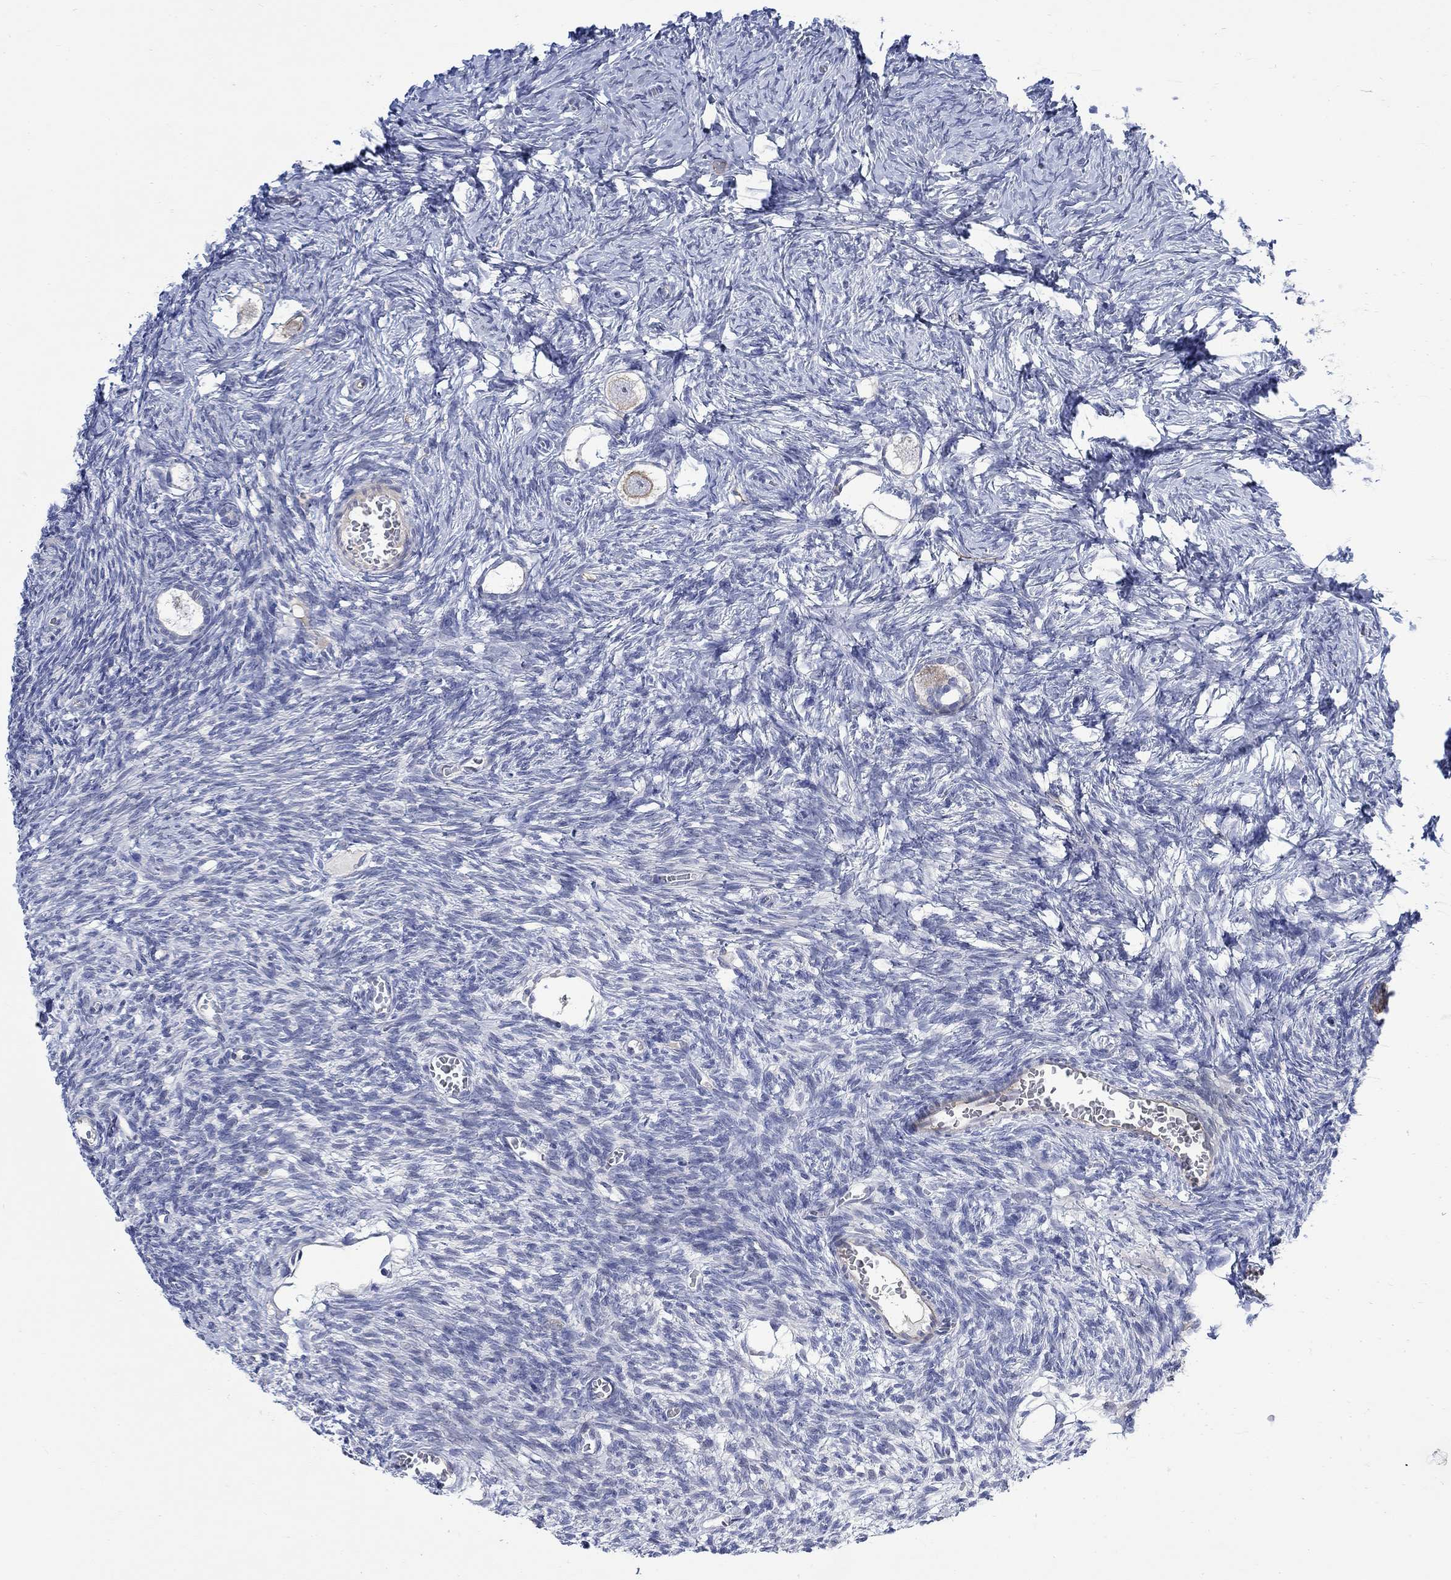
{"staining": {"intensity": "strong", "quantity": "<25%", "location": "cytoplasmic/membranous"}, "tissue": "ovary", "cell_type": "Follicle cells", "image_type": "normal", "snomed": [{"axis": "morphology", "description": "Normal tissue, NOS"}, {"axis": "topography", "description": "Ovary"}], "caption": "Immunohistochemistry (IHC) of benign human ovary demonstrates medium levels of strong cytoplasmic/membranous positivity in approximately <25% of follicle cells. (DAB = brown stain, brightfield microscopy at high magnification).", "gene": "DLK1", "patient": {"sex": "female", "age": 27}}